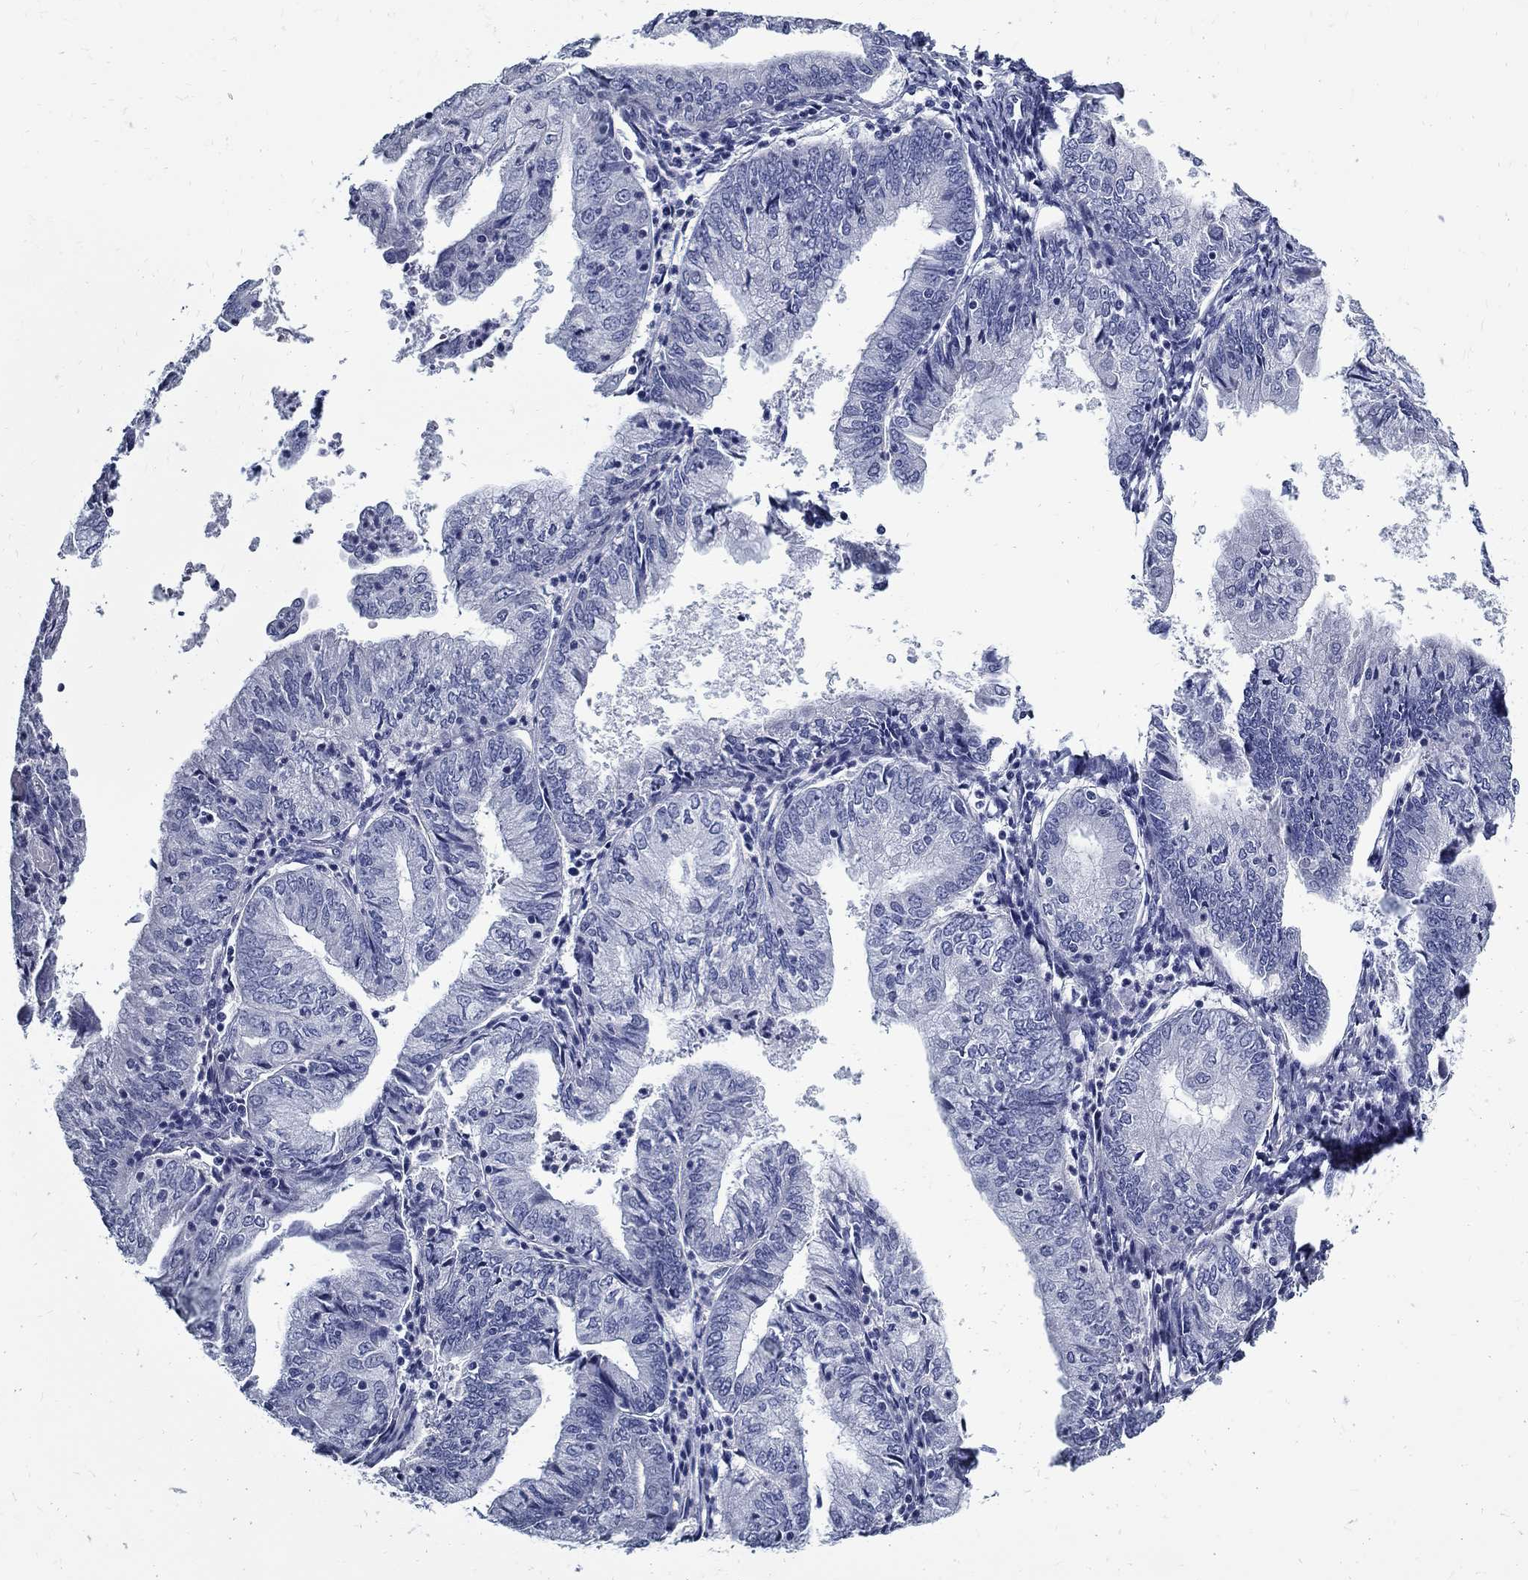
{"staining": {"intensity": "negative", "quantity": "none", "location": "none"}, "tissue": "endometrial cancer", "cell_type": "Tumor cells", "image_type": "cancer", "snomed": [{"axis": "morphology", "description": "Adenocarcinoma, NOS"}, {"axis": "topography", "description": "Endometrium"}], "caption": "This image is of adenocarcinoma (endometrial) stained with immunohistochemistry to label a protein in brown with the nuclei are counter-stained blue. There is no expression in tumor cells. (DAB immunohistochemistry (IHC), high magnification).", "gene": "TGM4", "patient": {"sex": "female", "age": 55}}